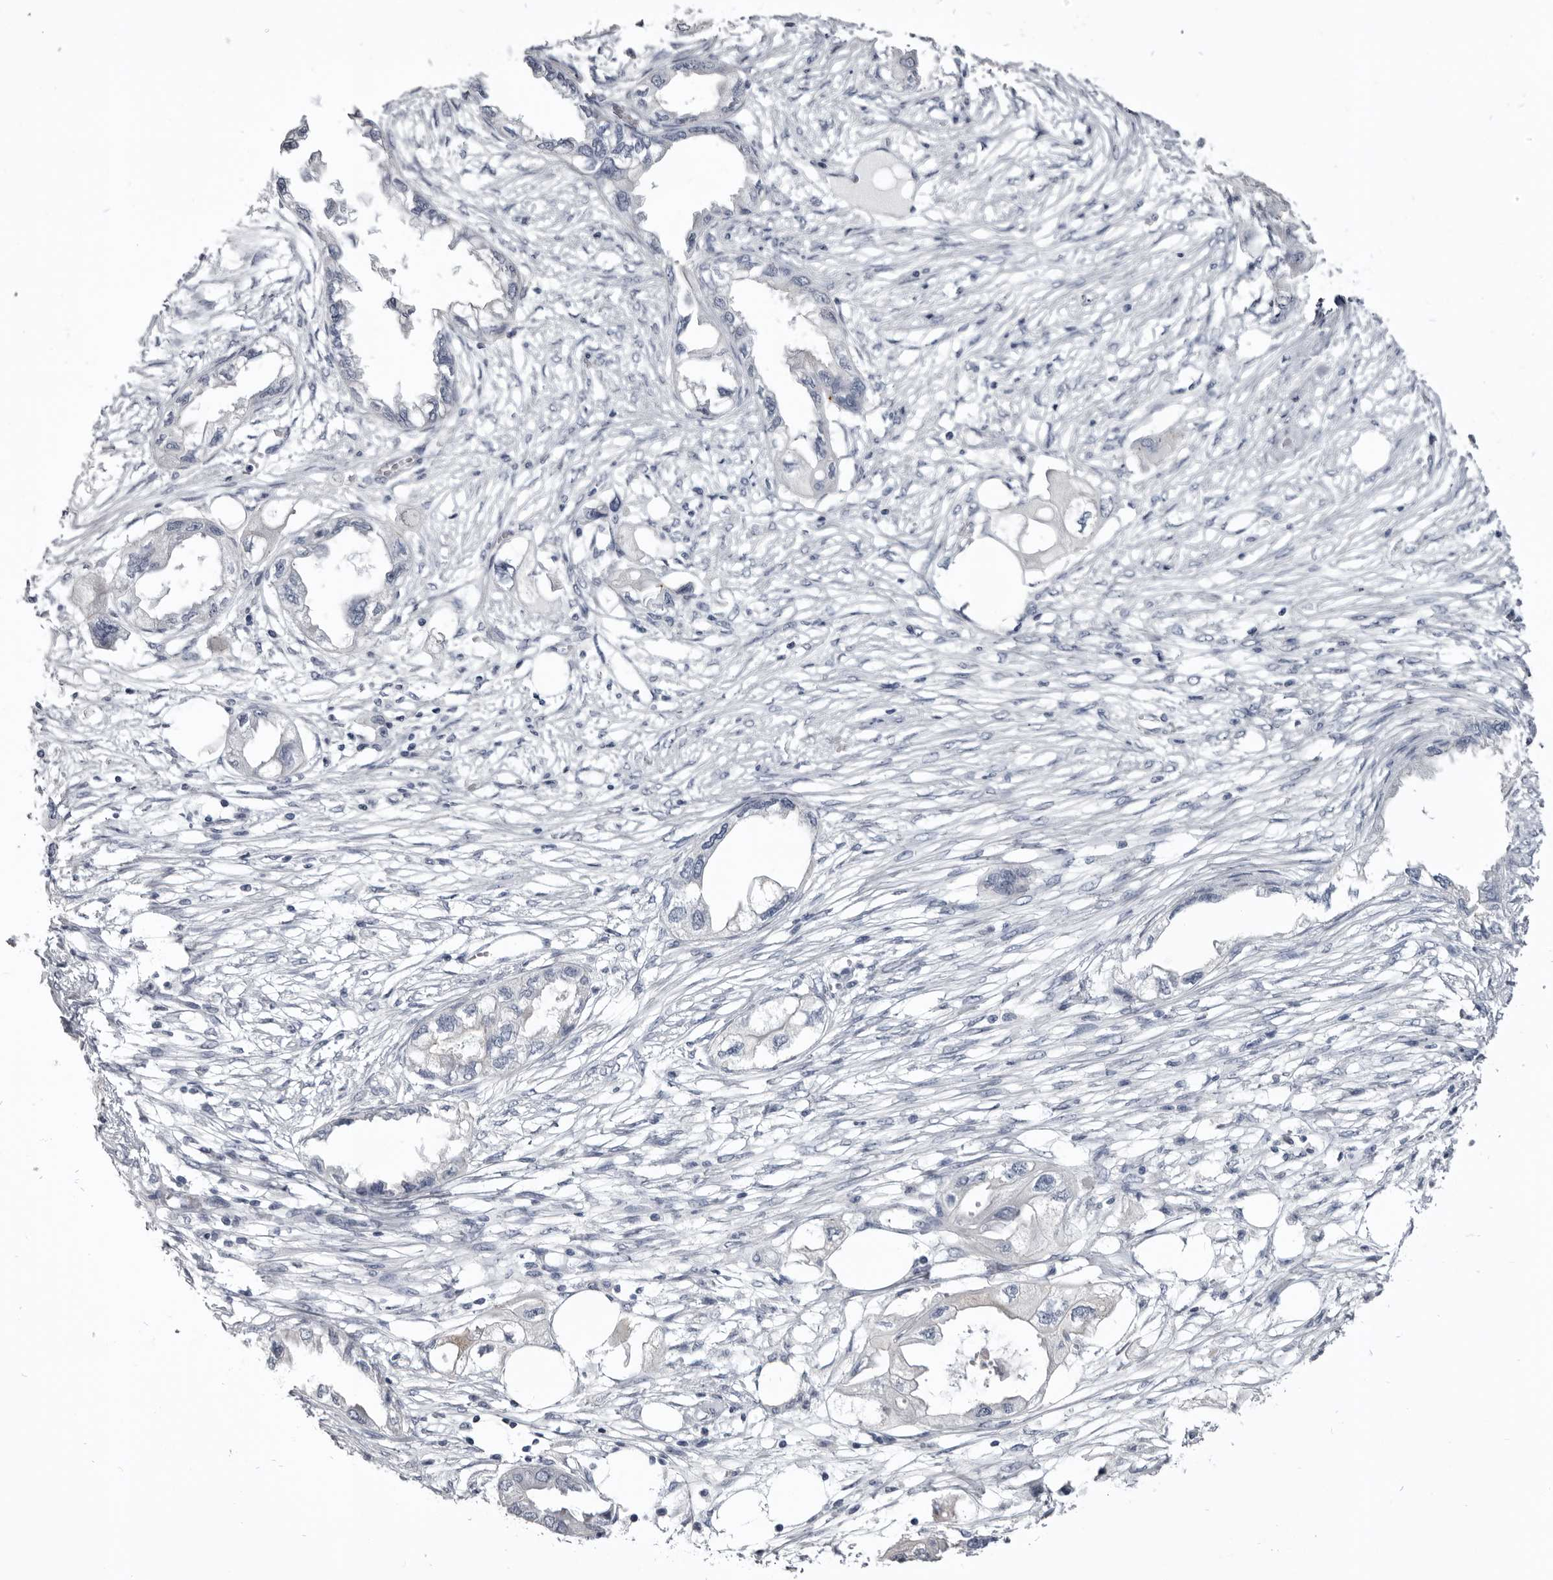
{"staining": {"intensity": "negative", "quantity": "none", "location": "none"}, "tissue": "endometrial cancer", "cell_type": "Tumor cells", "image_type": "cancer", "snomed": [{"axis": "morphology", "description": "Adenocarcinoma, NOS"}, {"axis": "morphology", "description": "Adenocarcinoma, metastatic, NOS"}, {"axis": "topography", "description": "Adipose tissue"}, {"axis": "topography", "description": "Endometrium"}], "caption": "Tumor cells show no significant positivity in endometrial metastatic adenocarcinoma.", "gene": "CGN", "patient": {"sex": "female", "age": 67}}